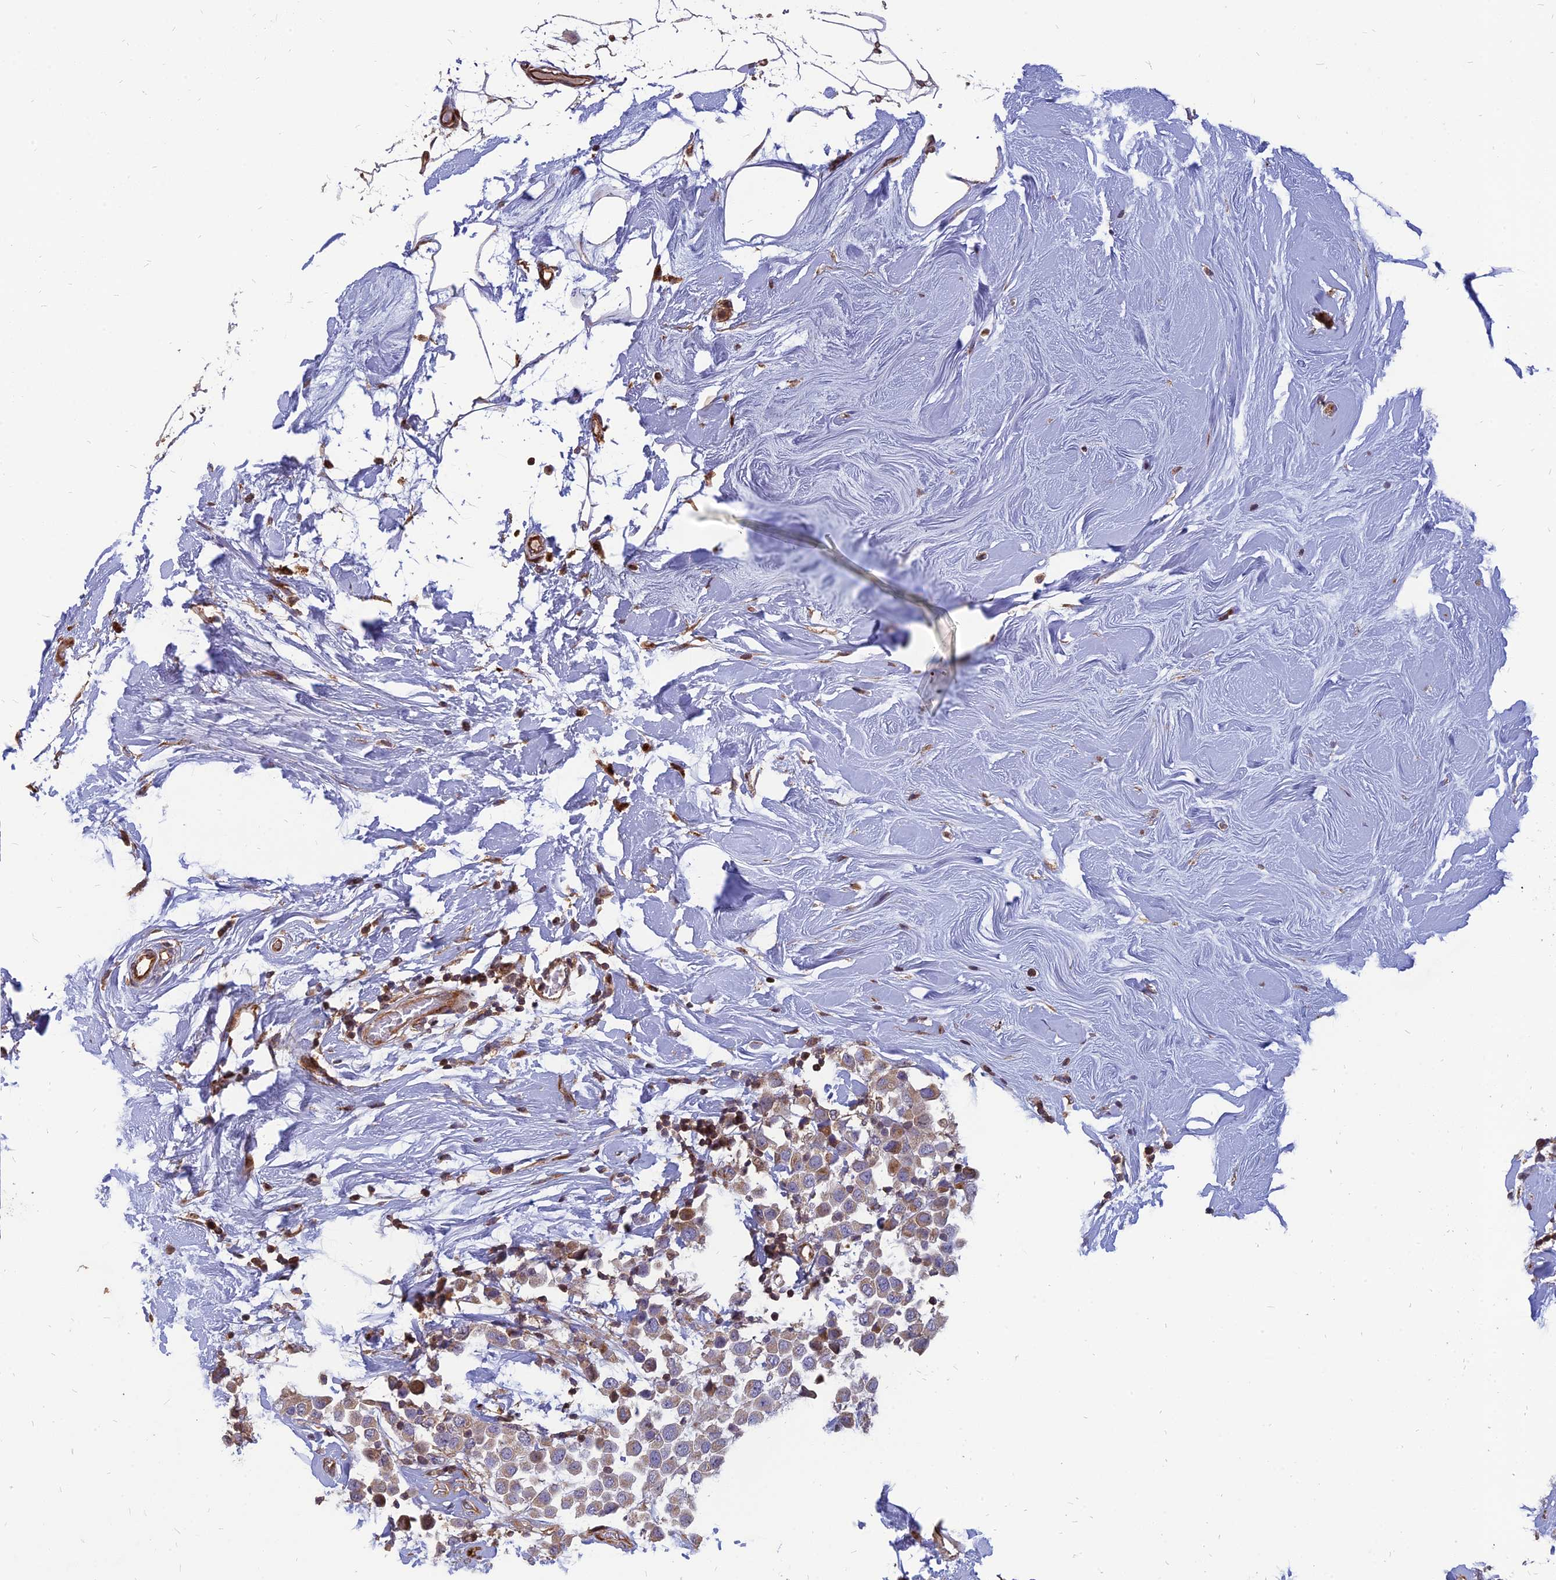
{"staining": {"intensity": "moderate", "quantity": "<25%", "location": "cytoplasmic/membranous"}, "tissue": "breast cancer", "cell_type": "Tumor cells", "image_type": "cancer", "snomed": [{"axis": "morphology", "description": "Duct carcinoma"}, {"axis": "topography", "description": "Breast"}], "caption": "About <25% of tumor cells in human breast infiltrating ductal carcinoma exhibit moderate cytoplasmic/membranous protein staining as visualized by brown immunohistochemical staining.", "gene": "ST3GAL6", "patient": {"sex": "female", "age": 61}}